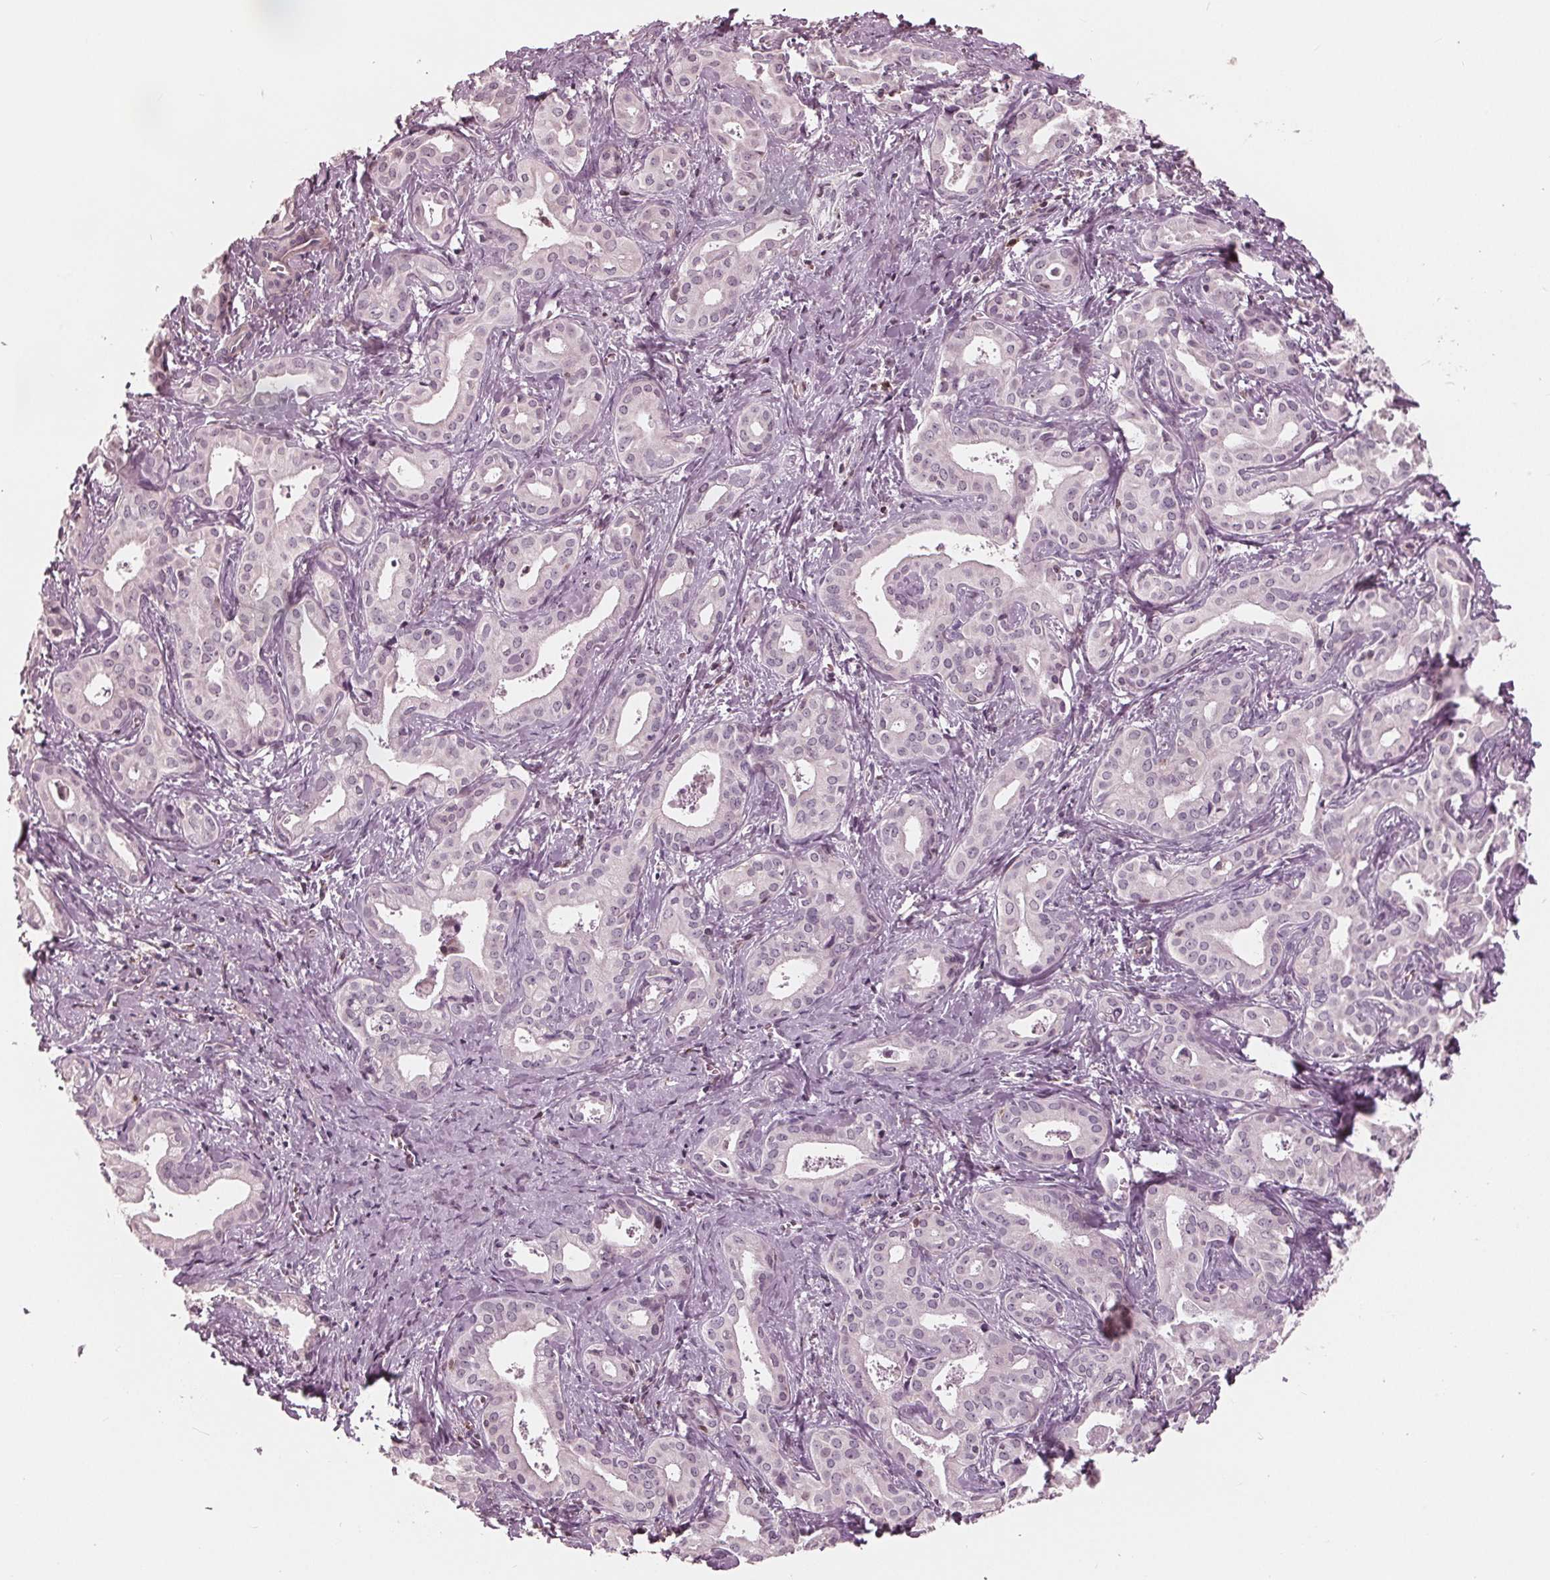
{"staining": {"intensity": "negative", "quantity": "none", "location": "none"}, "tissue": "liver cancer", "cell_type": "Tumor cells", "image_type": "cancer", "snomed": [{"axis": "morphology", "description": "Cholangiocarcinoma"}, {"axis": "topography", "description": "Liver"}], "caption": "This is an immunohistochemistry (IHC) image of liver cancer (cholangiocarcinoma). There is no positivity in tumor cells.", "gene": "ING3", "patient": {"sex": "female", "age": 65}}